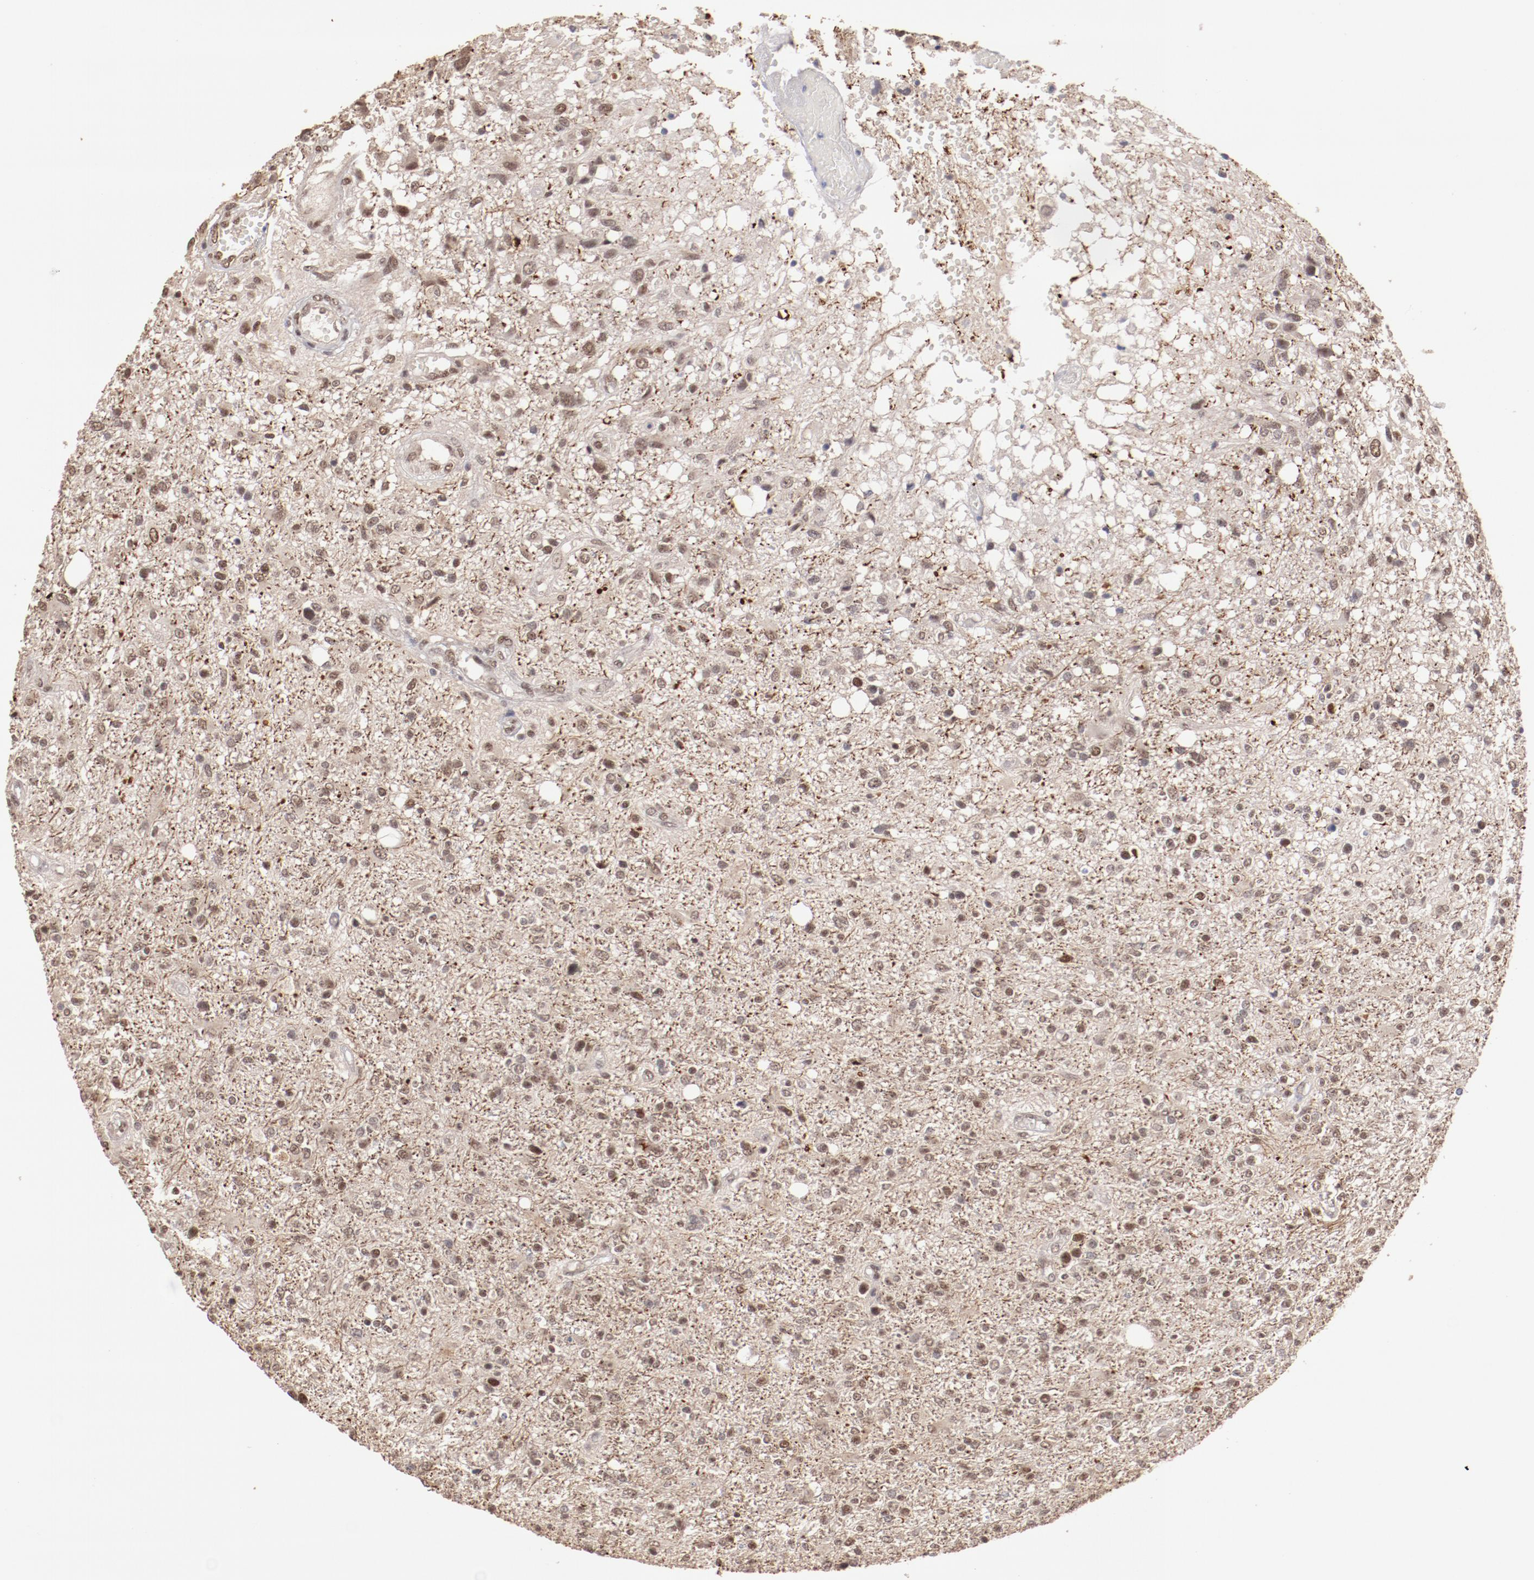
{"staining": {"intensity": "weak", "quantity": "25%-75%", "location": "nuclear"}, "tissue": "glioma", "cell_type": "Tumor cells", "image_type": "cancer", "snomed": [{"axis": "morphology", "description": "Glioma, malignant, High grade"}, {"axis": "topography", "description": "Cerebral cortex"}], "caption": "A histopathology image showing weak nuclear staining in about 25%-75% of tumor cells in glioma, as visualized by brown immunohistochemical staining.", "gene": "CLOCK", "patient": {"sex": "male", "age": 76}}